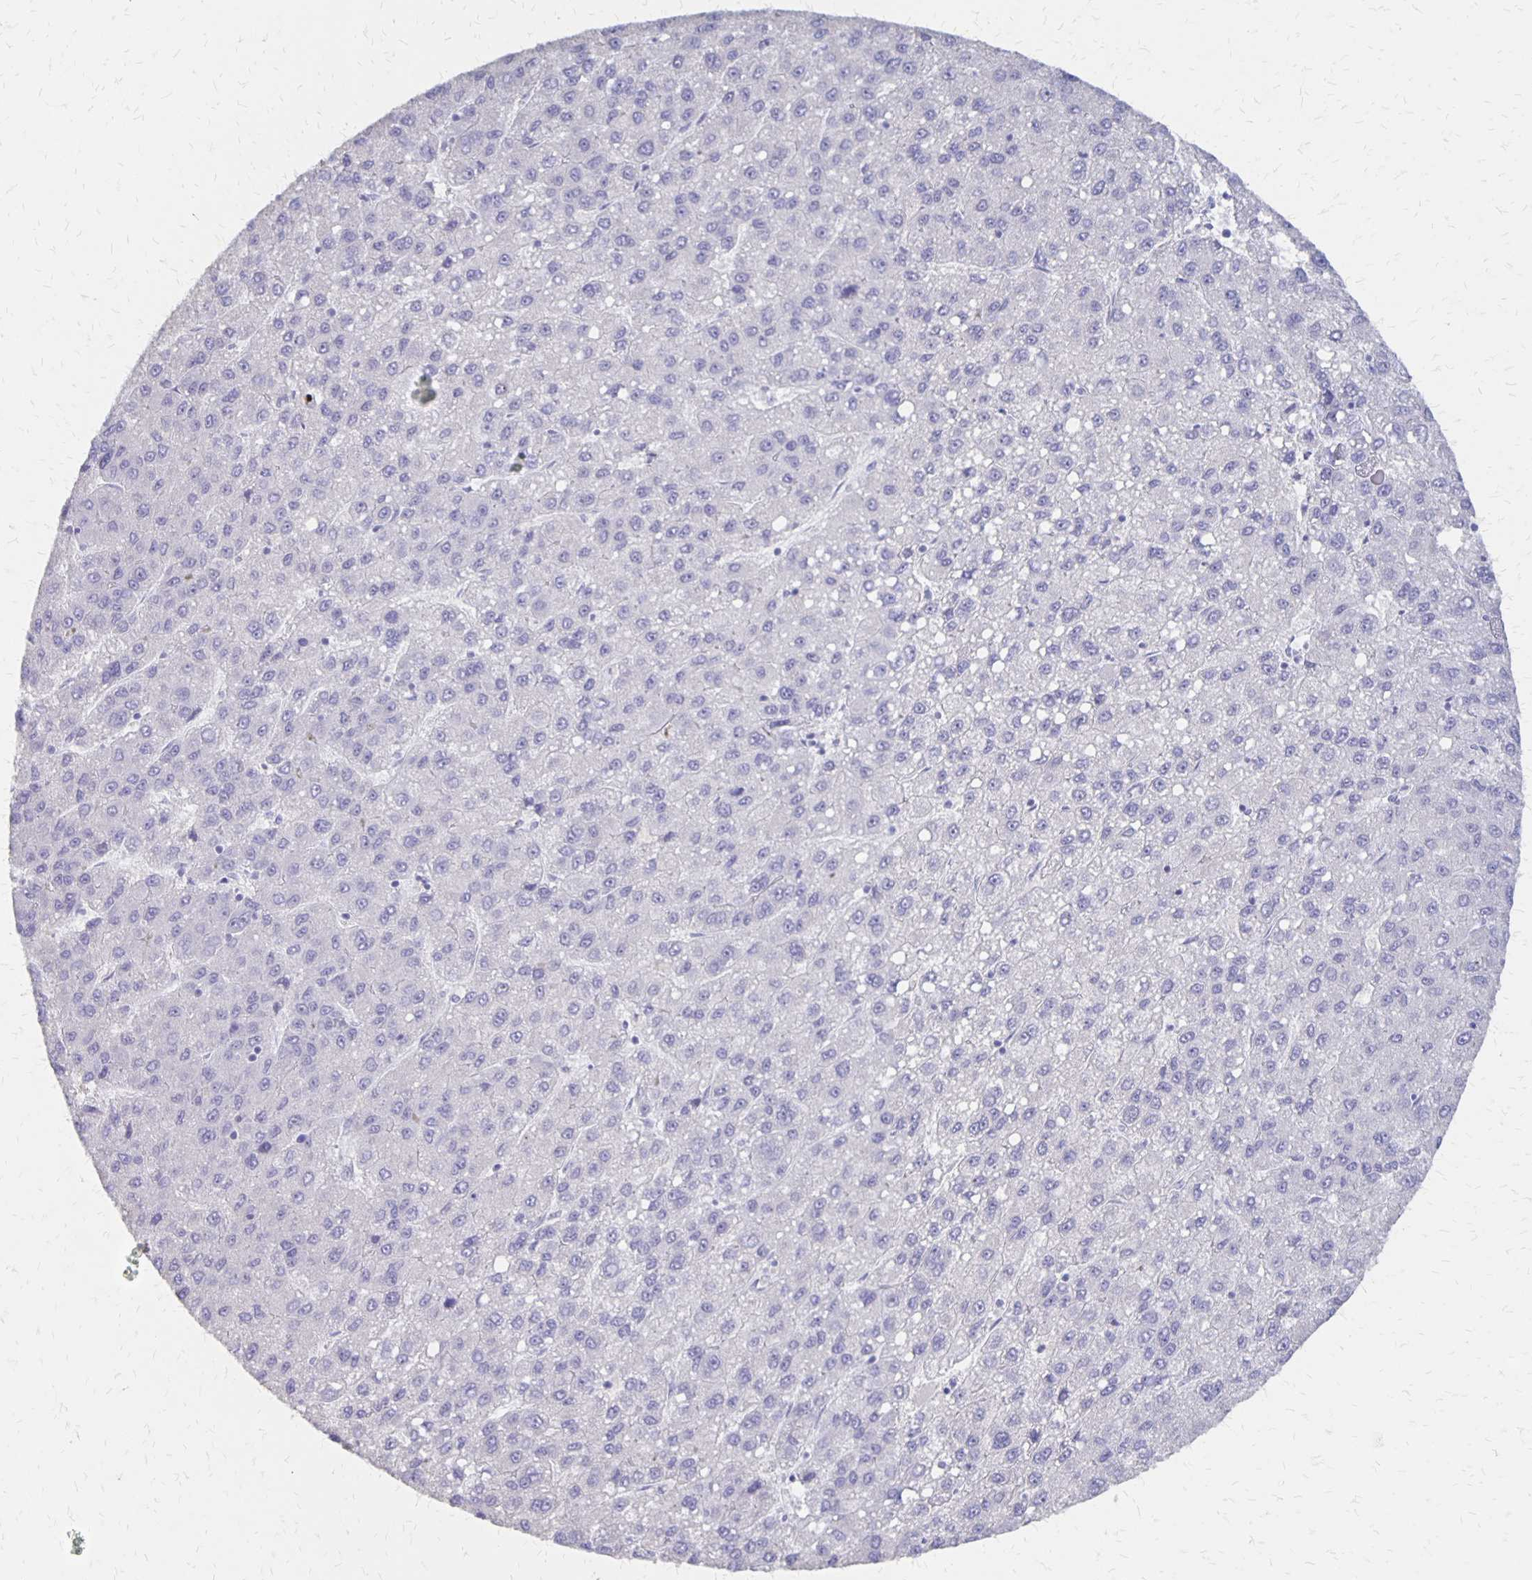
{"staining": {"intensity": "negative", "quantity": "none", "location": "none"}, "tissue": "liver cancer", "cell_type": "Tumor cells", "image_type": "cancer", "snomed": [{"axis": "morphology", "description": "Carcinoma, Hepatocellular, NOS"}, {"axis": "topography", "description": "Liver"}], "caption": "This is an immunohistochemistry (IHC) micrograph of human liver hepatocellular carcinoma. There is no expression in tumor cells.", "gene": "SEPTIN5", "patient": {"sex": "female", "age": 82}}